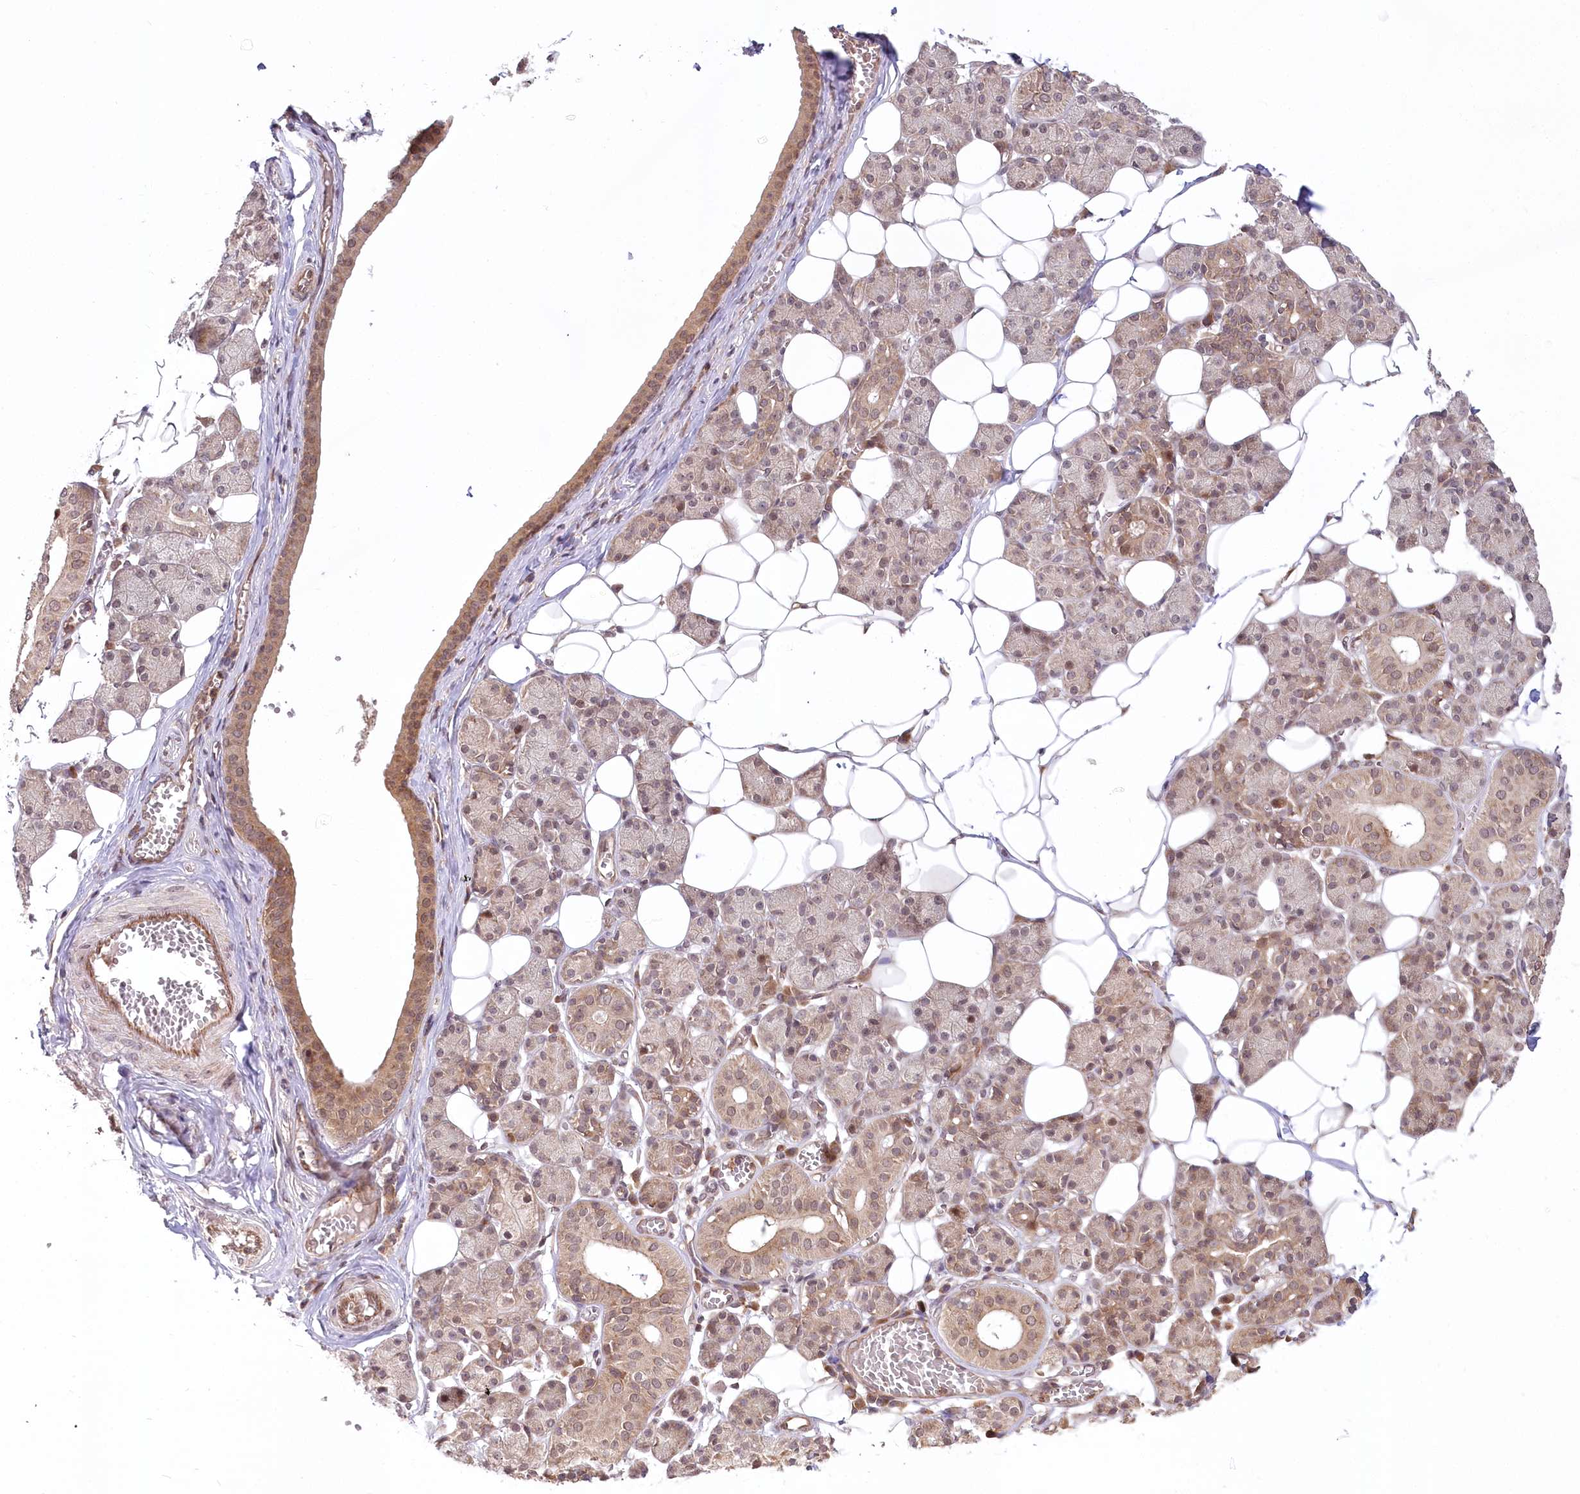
{"staining": {"intensity": "moderate", "quantity": "<25%", "location": "cytoplasmic/membranous"}, "tissue": "salivary gland", "cell_type": "Glandular cells", "image_type": "normal", "snomed": [{"axis": "morphology", "description": "Normal tissue, NOS"}, {"axis": "topography", "description": "Salivary gland"}], "caption": "Brown immunohistochemical staining in benign human salivary gland shows moderate cytoplasmic/membranous expression in approximately <25% of glandular cells. (DAB IHC with brightfield microscopy, high magnification).", "gene": "CEP70", "patient": {"sex": "female", "age": 33}}